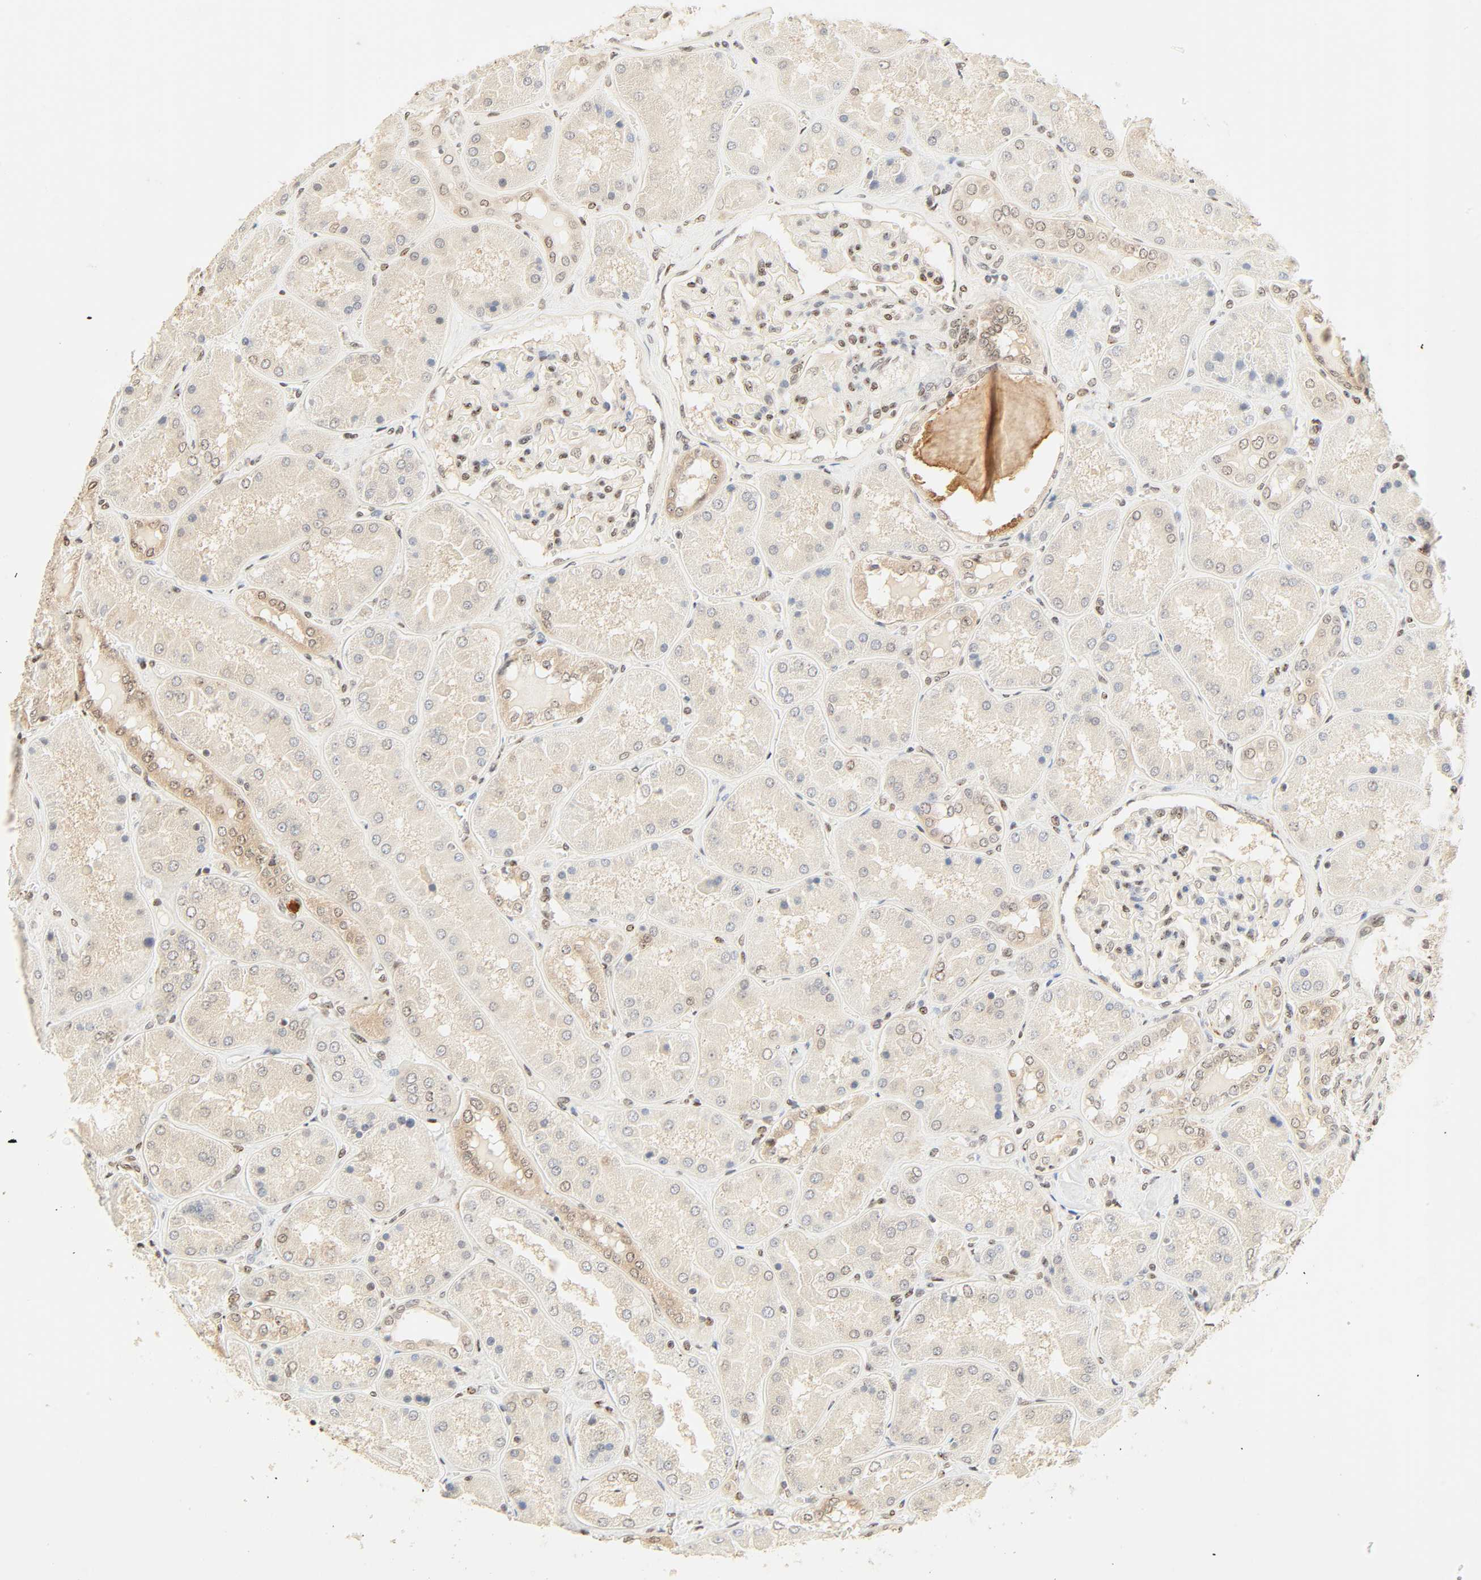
{"staining": {"intensity": "moderate", "quantity": "25%-75%", "location": "nuclear"}, "tissue": "kidney", "cell_type": "Cells in glomeruli", "image_type": "normal", "snomed": [{"axis": "morphology", "description": "Normal tissue, NOS"}, {"axis": "topography", "description": "Kidney"}], "caption": "DAB immunohistochemical staining of unremarkable human kidney exhibits moderate nuclear protein staining in approximately 25%-75% of cells in glomeruli.", "gene": "UBC", "patient": {"sex": "female", "age": 56}}